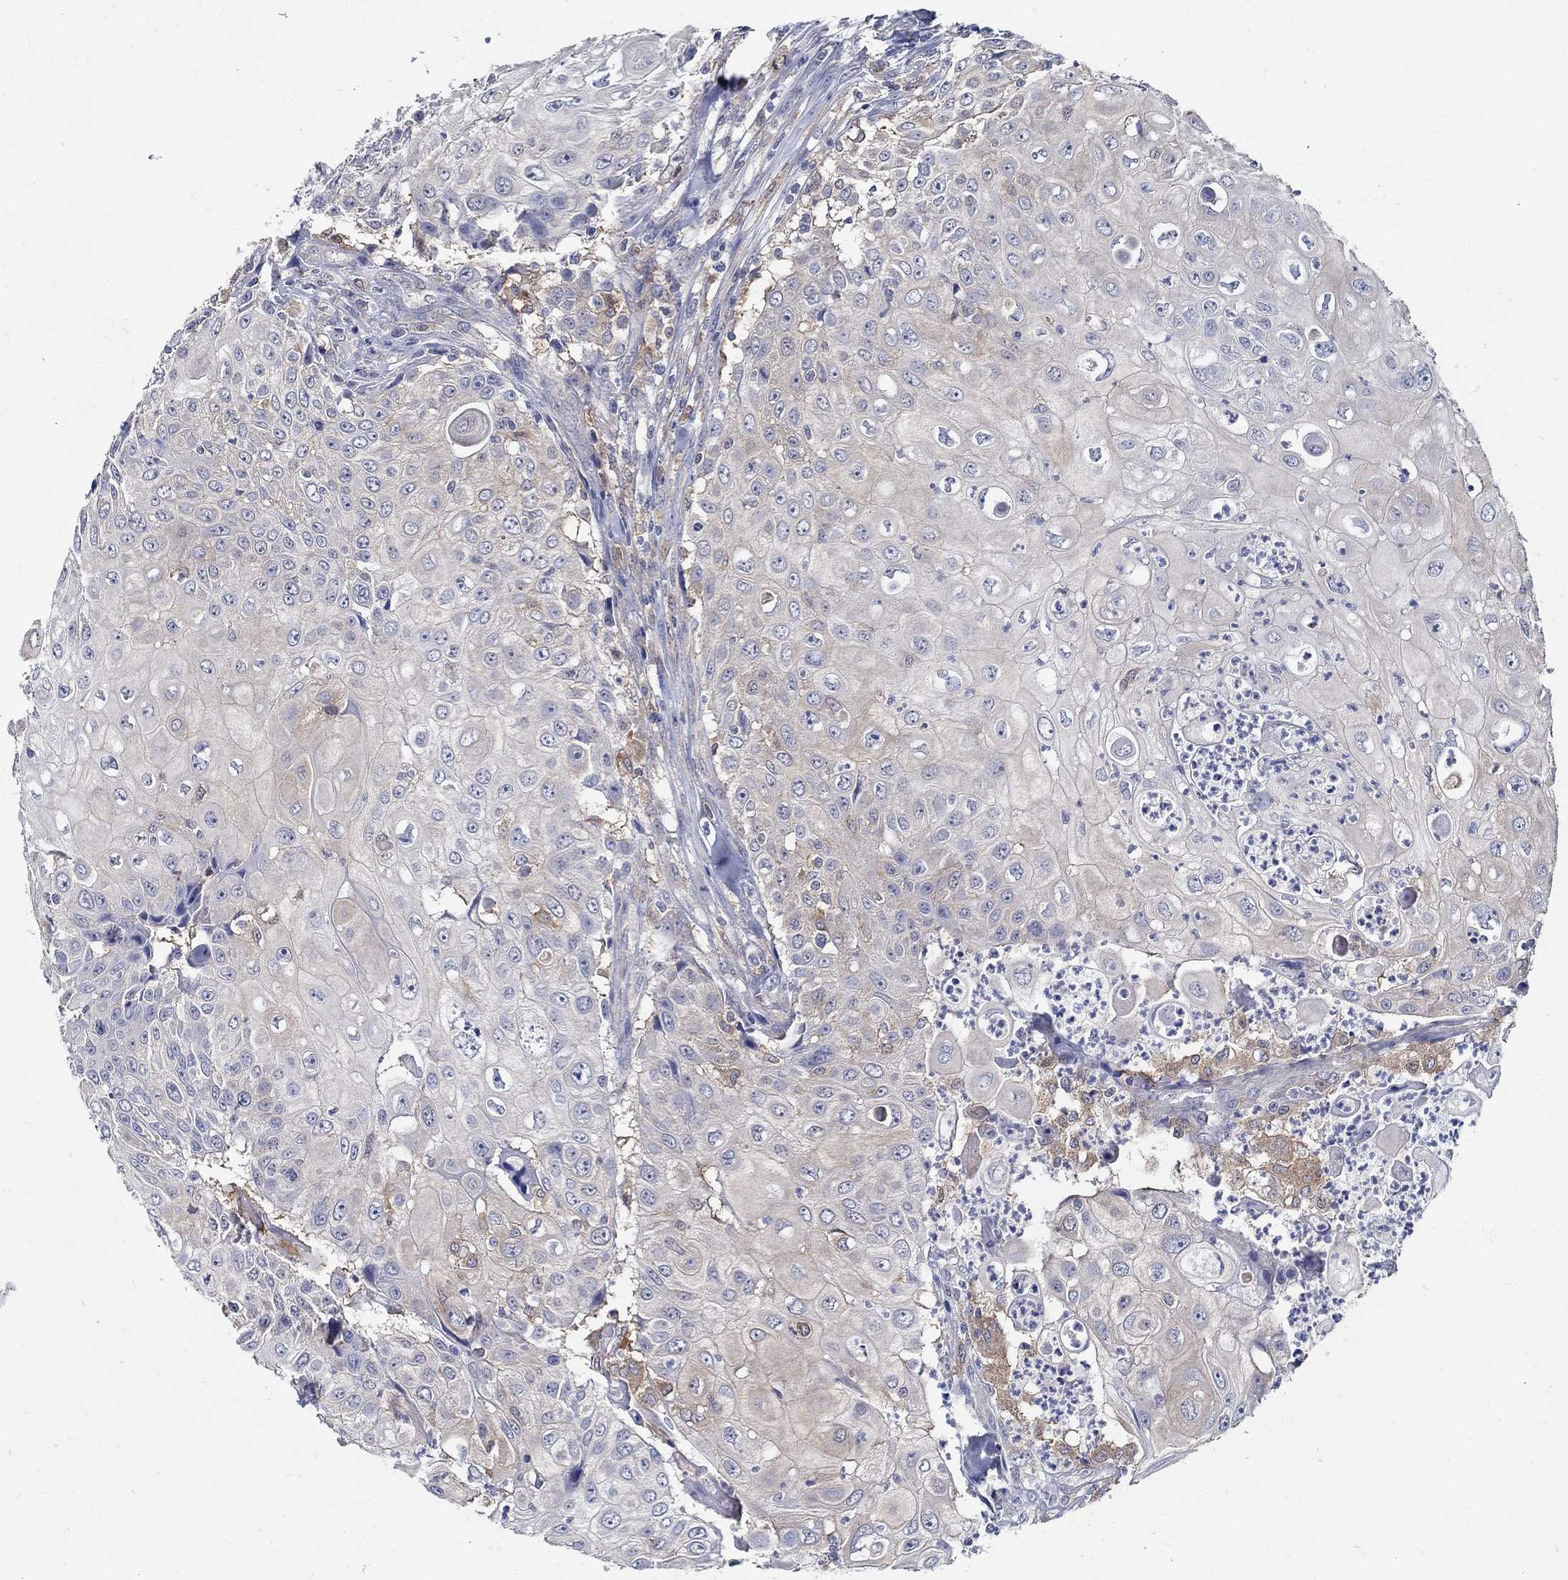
{"staining": {"intensity": "negative", "quantity": "none", "location": "none"}, "tissue": "urothelial cancer", "cell_type": "Tumor cells", "image_type": "cancer", "snomed": [{"axis": "morphology", "description": "Urothelial carcinoma, High grade"}, {"axis": "topography", "description": "Urinary bladder"}], "caption": "This micrograph is of urothelial cancer stained with immunohistochemistry (IHC) to label a protein in brown with the nuclei are counter-stained blue. There is no expression in tumor cells.", "gene": "MTHFR", "patient": {"sex": "female", "age": 79}}